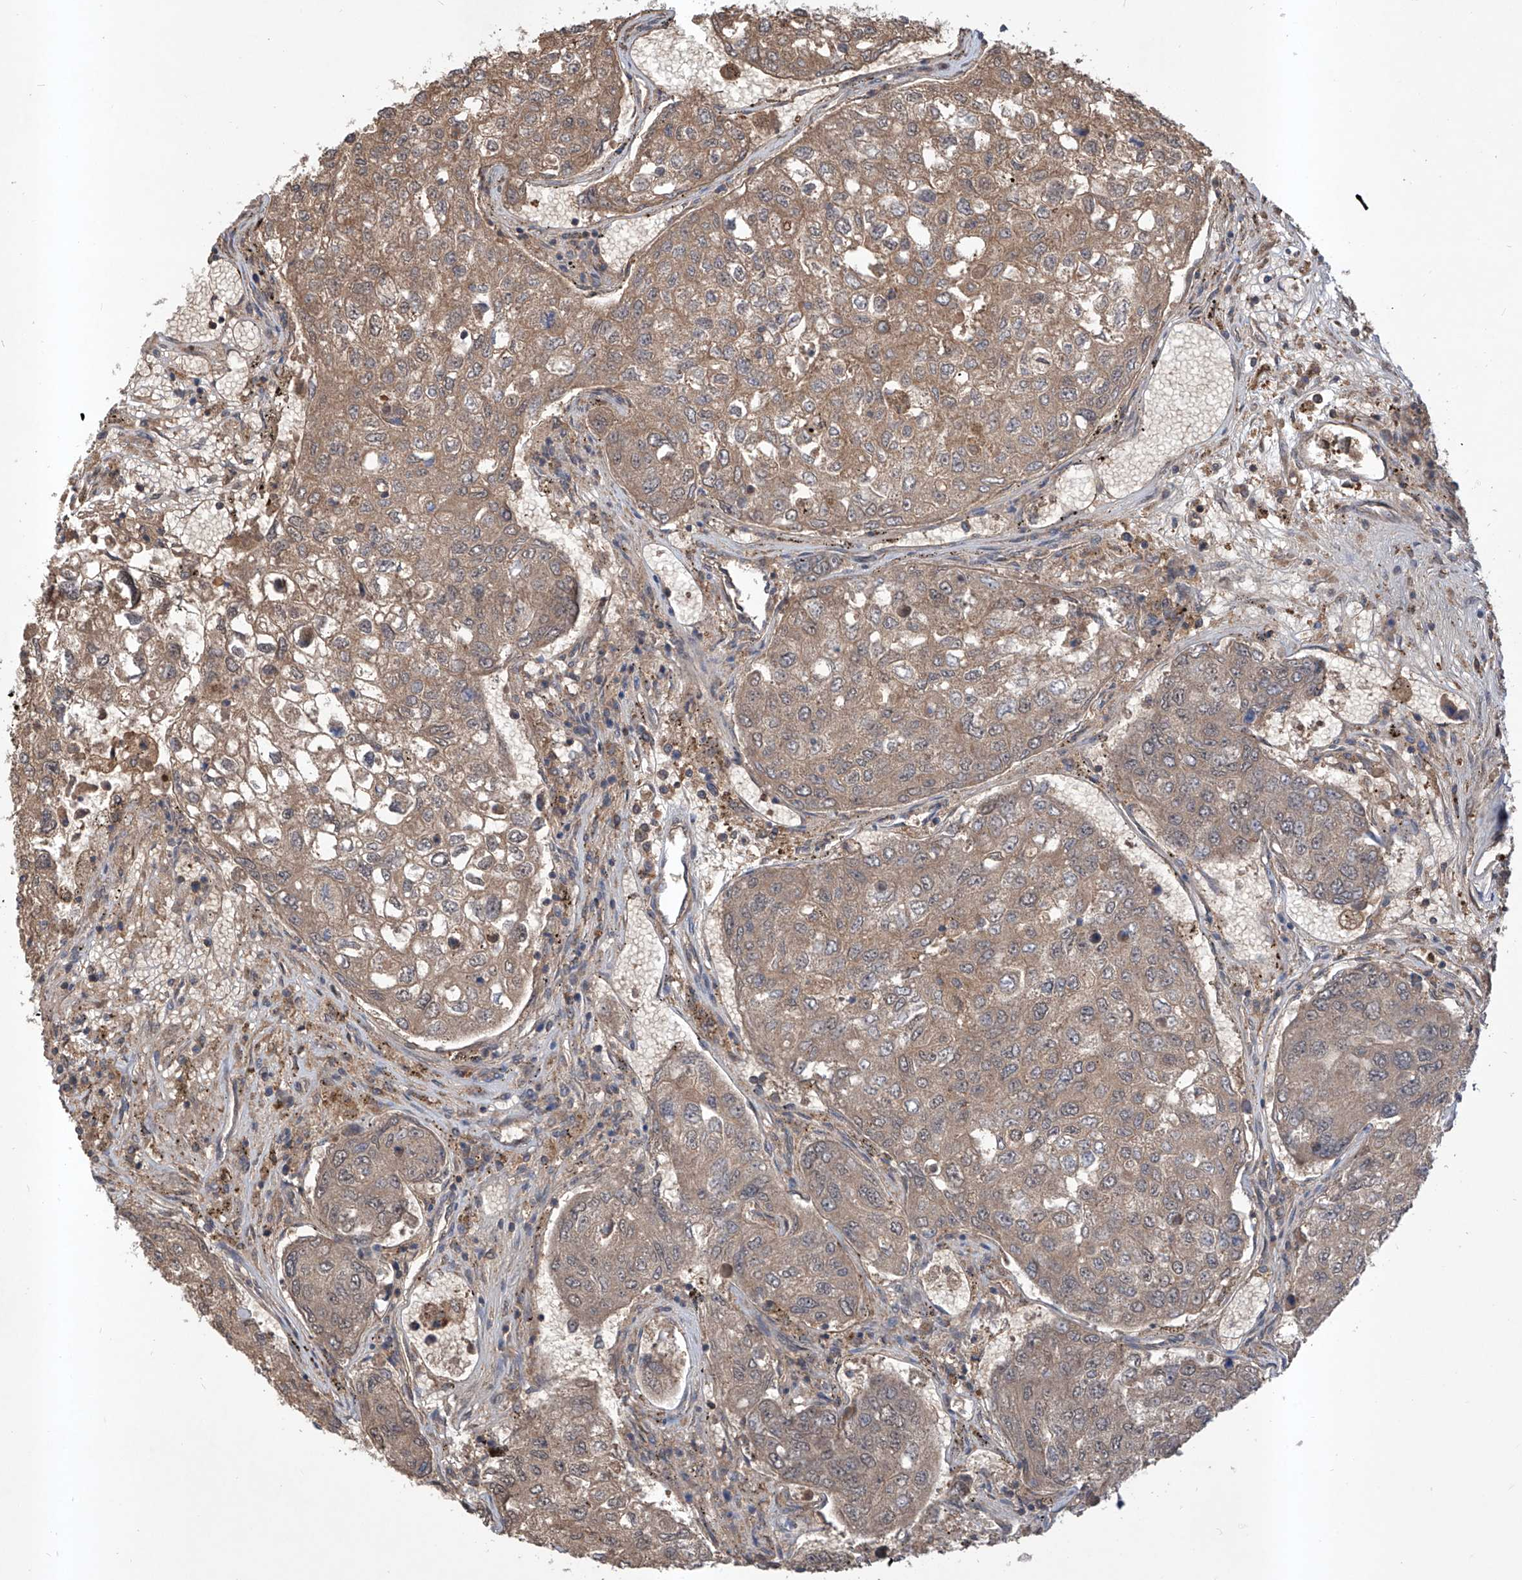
{"staining": {"intensity": "moderate", "quantity": ">75%", "location": "cytoplasmic/membranous"}, "tissue": "urothelial cancer", "cell_type": "Tumor cells", "image_type": "cancer", "snomed": [{"axis": "morphology", "description": "Urothelial carcinoma, High grade"}, {"axis": "topography", "description": "Lymph node"}, {"axis": "topography", "description": "Urinary bladder"}], "caption": "Immunohistochemical staining of human urothelial carcinoma (high-grade) shows moderate cytoplasmic/membranous protein positivity in about >75% of tumor cells. (IHC, brightfield microscopy, high magnification).", "gene": "HOXC8", "patient": {"sex": "male", "age": 51}}